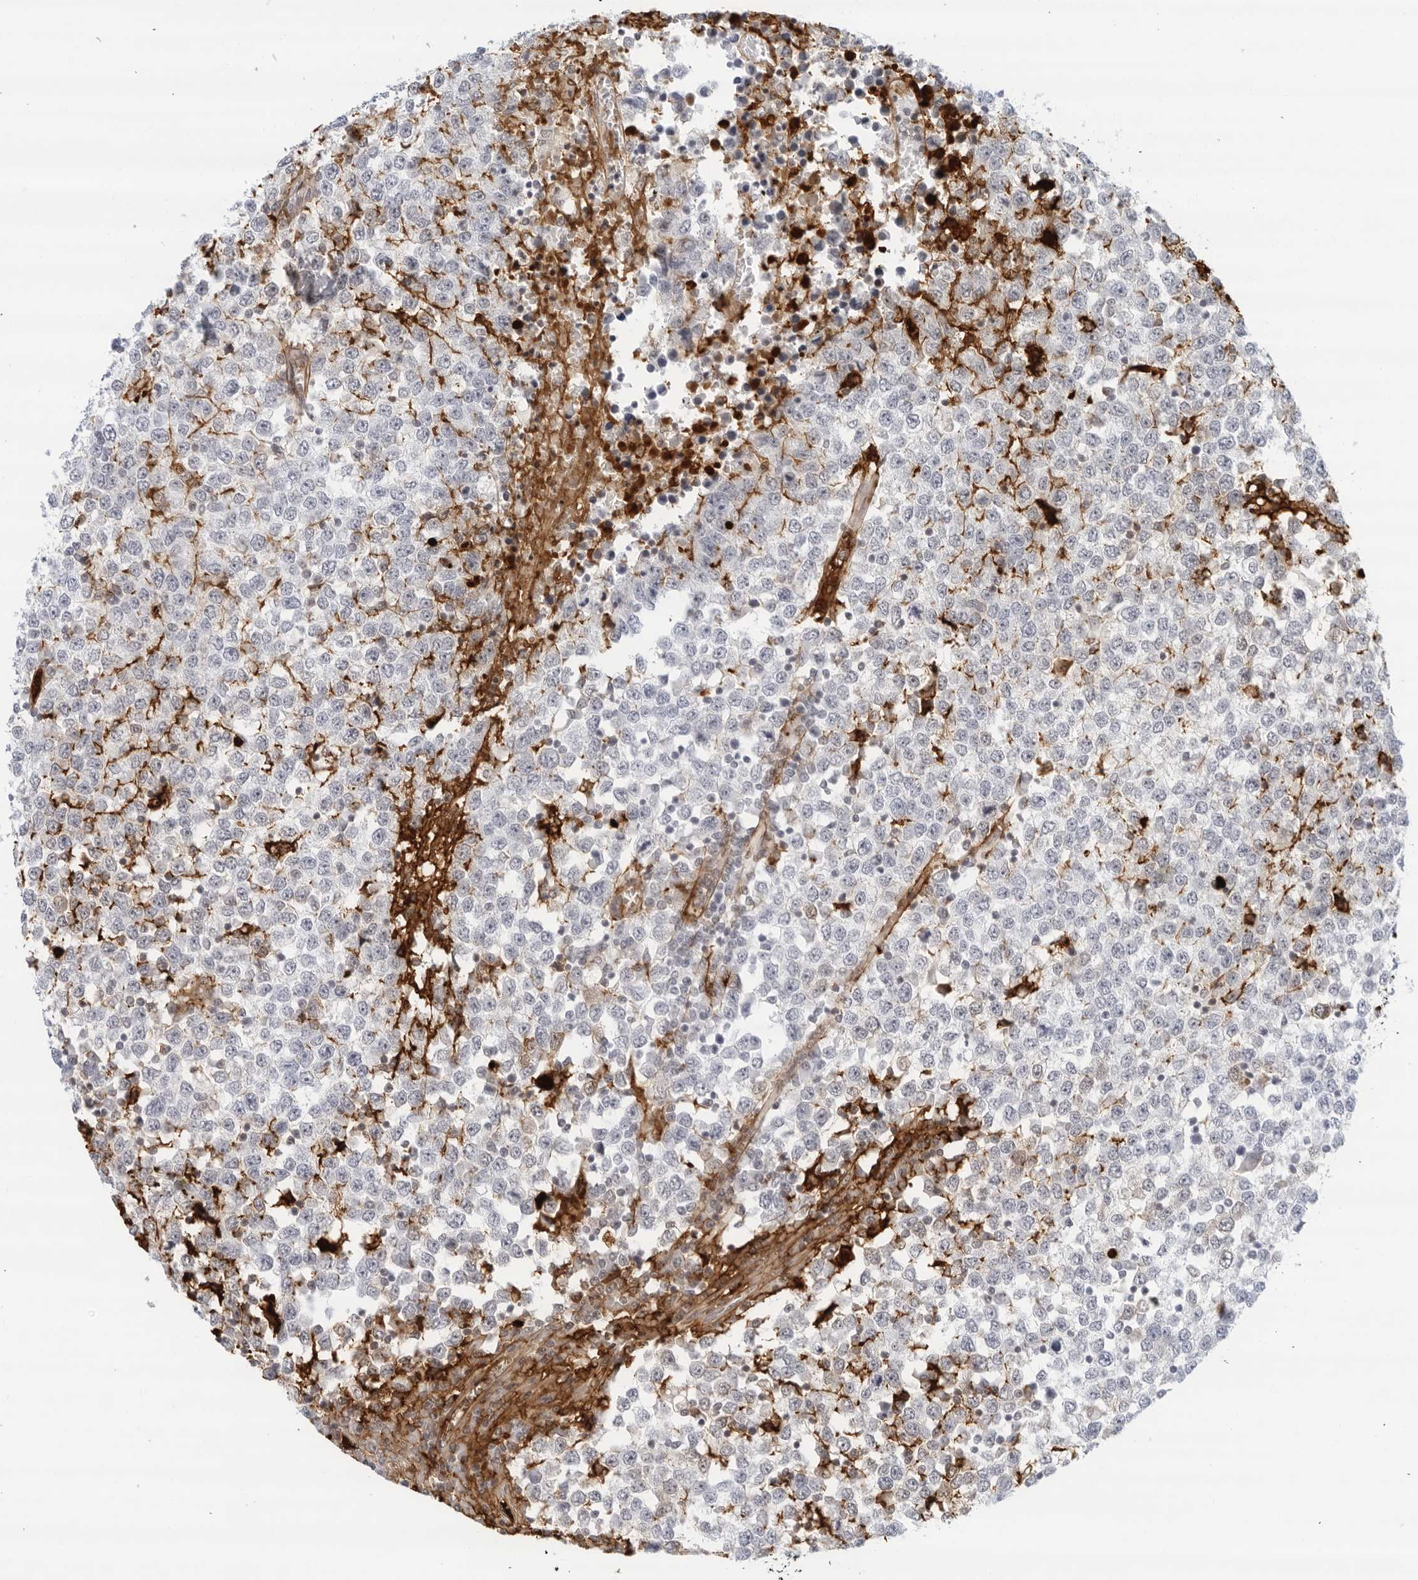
{"staining": {"intensity": "negative", "quantity": "none", "location": "none"}, "tissue": "testis cancer", "cell_type": "Tumor cells", "image_type": "cancer", "snomed": [{"axis": "morphology", "description": "Seminoma, NOS"}, {"axis": "topography", "description": "Testis"}], "caption": "Protein analysis of testis cancer reveals no significant positivity in tumor cells.", "gene": "FGG", "patient": {"sex": "male", "age": 65}}